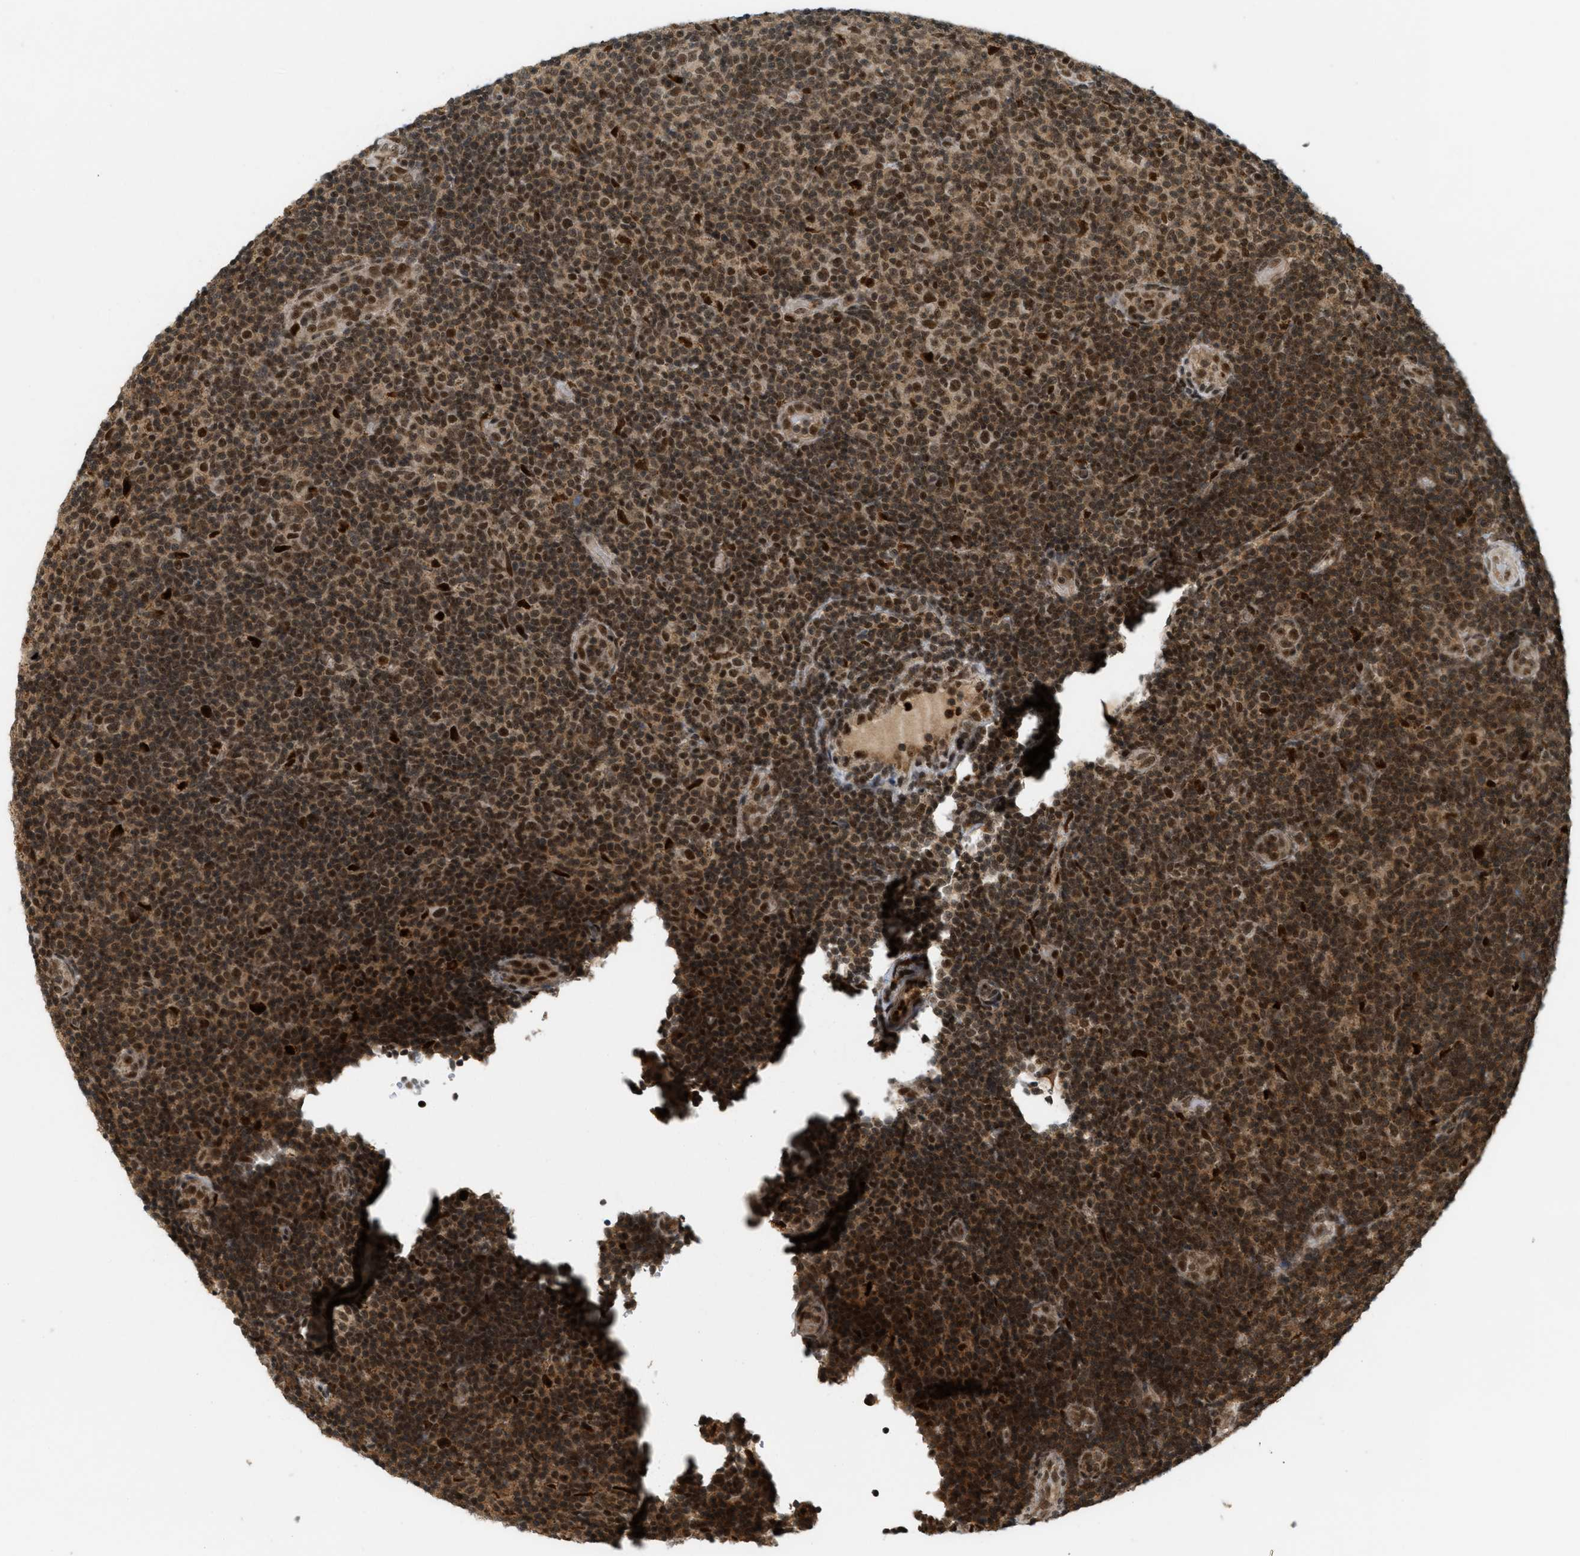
{"staining": {"intensity": "moderate", "quantity": ">75%", "location": "cytoplasmic/membranous,nuclear"}, "tissue": "lymphoma", "cell_type": "Tumor cells", "image_type": "cancer", "snomed": [{"axis": "morphology", "description": "Malignant lymphoma, non-Hodgkin's type, Low grade"}, {"axis": "topography", "description": "Lymph node"}], "caption": "Approximately >75% of tumor cells in human lymphoma show moderate cytoplasmic/membranous and nuclear protein positivity as visualized by brown immunohistochemical staining.", "gene": "TLK1", "patient": {"sex": "male", "age": 83}}